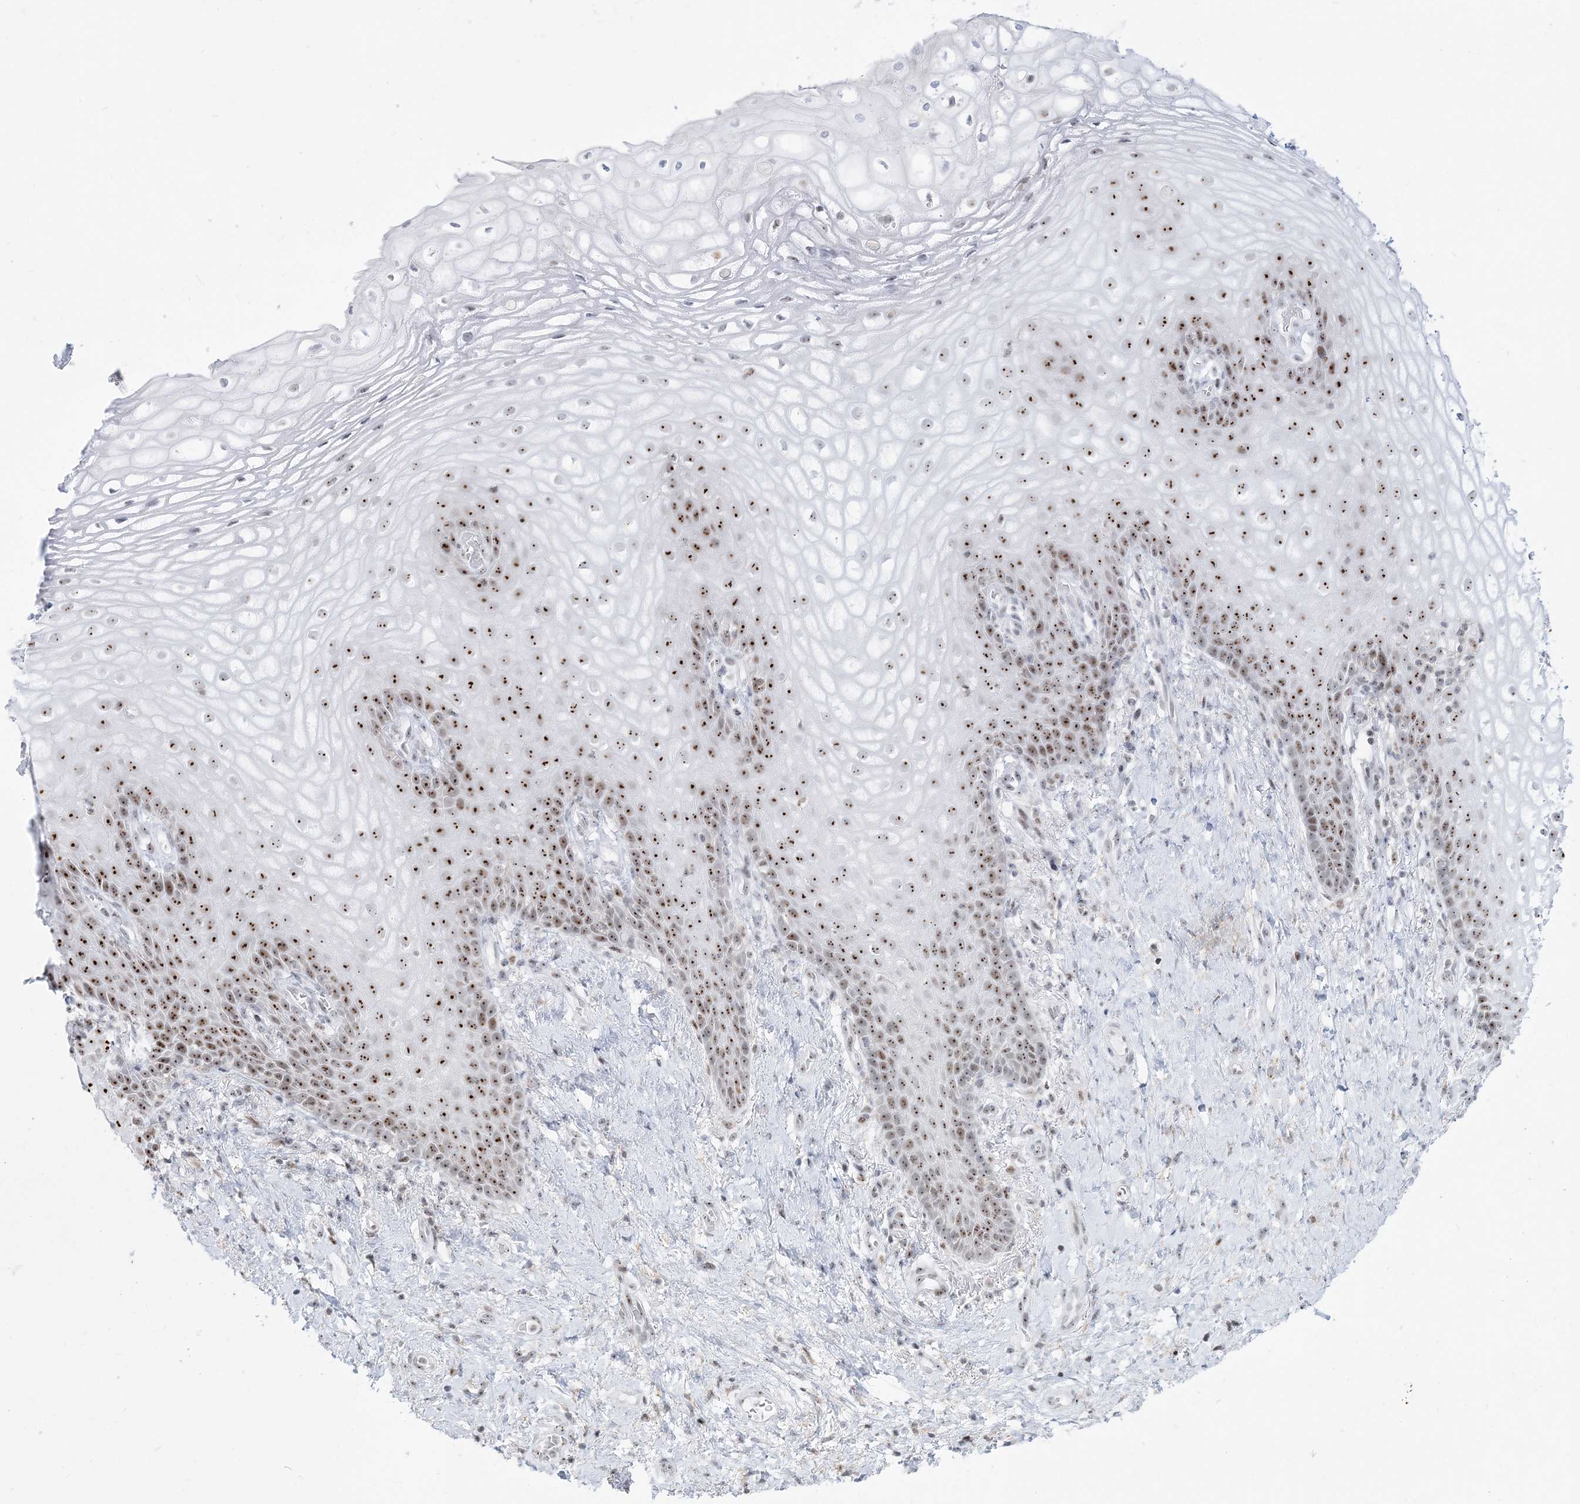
{"staining": {"intensity": "strong", "quantity": "25%-75%", "location": "nuclear"}, "tissue": "vagina", "cell_type": "Squamous epithelial cells", "image_type": "normal", "snomed": [{"axis": "morphology", "description": "Normal tissue, NOS"}, {"axis": "topography", "description": "Vagina"}], "caption": "Immunohistochemistry of benign vagina displays high levels of strong nuclear expression in about 25%-75% of squamous epithelial cells.", "gene": "DDX21", "patient": {"sex": "female", "age": 60}}